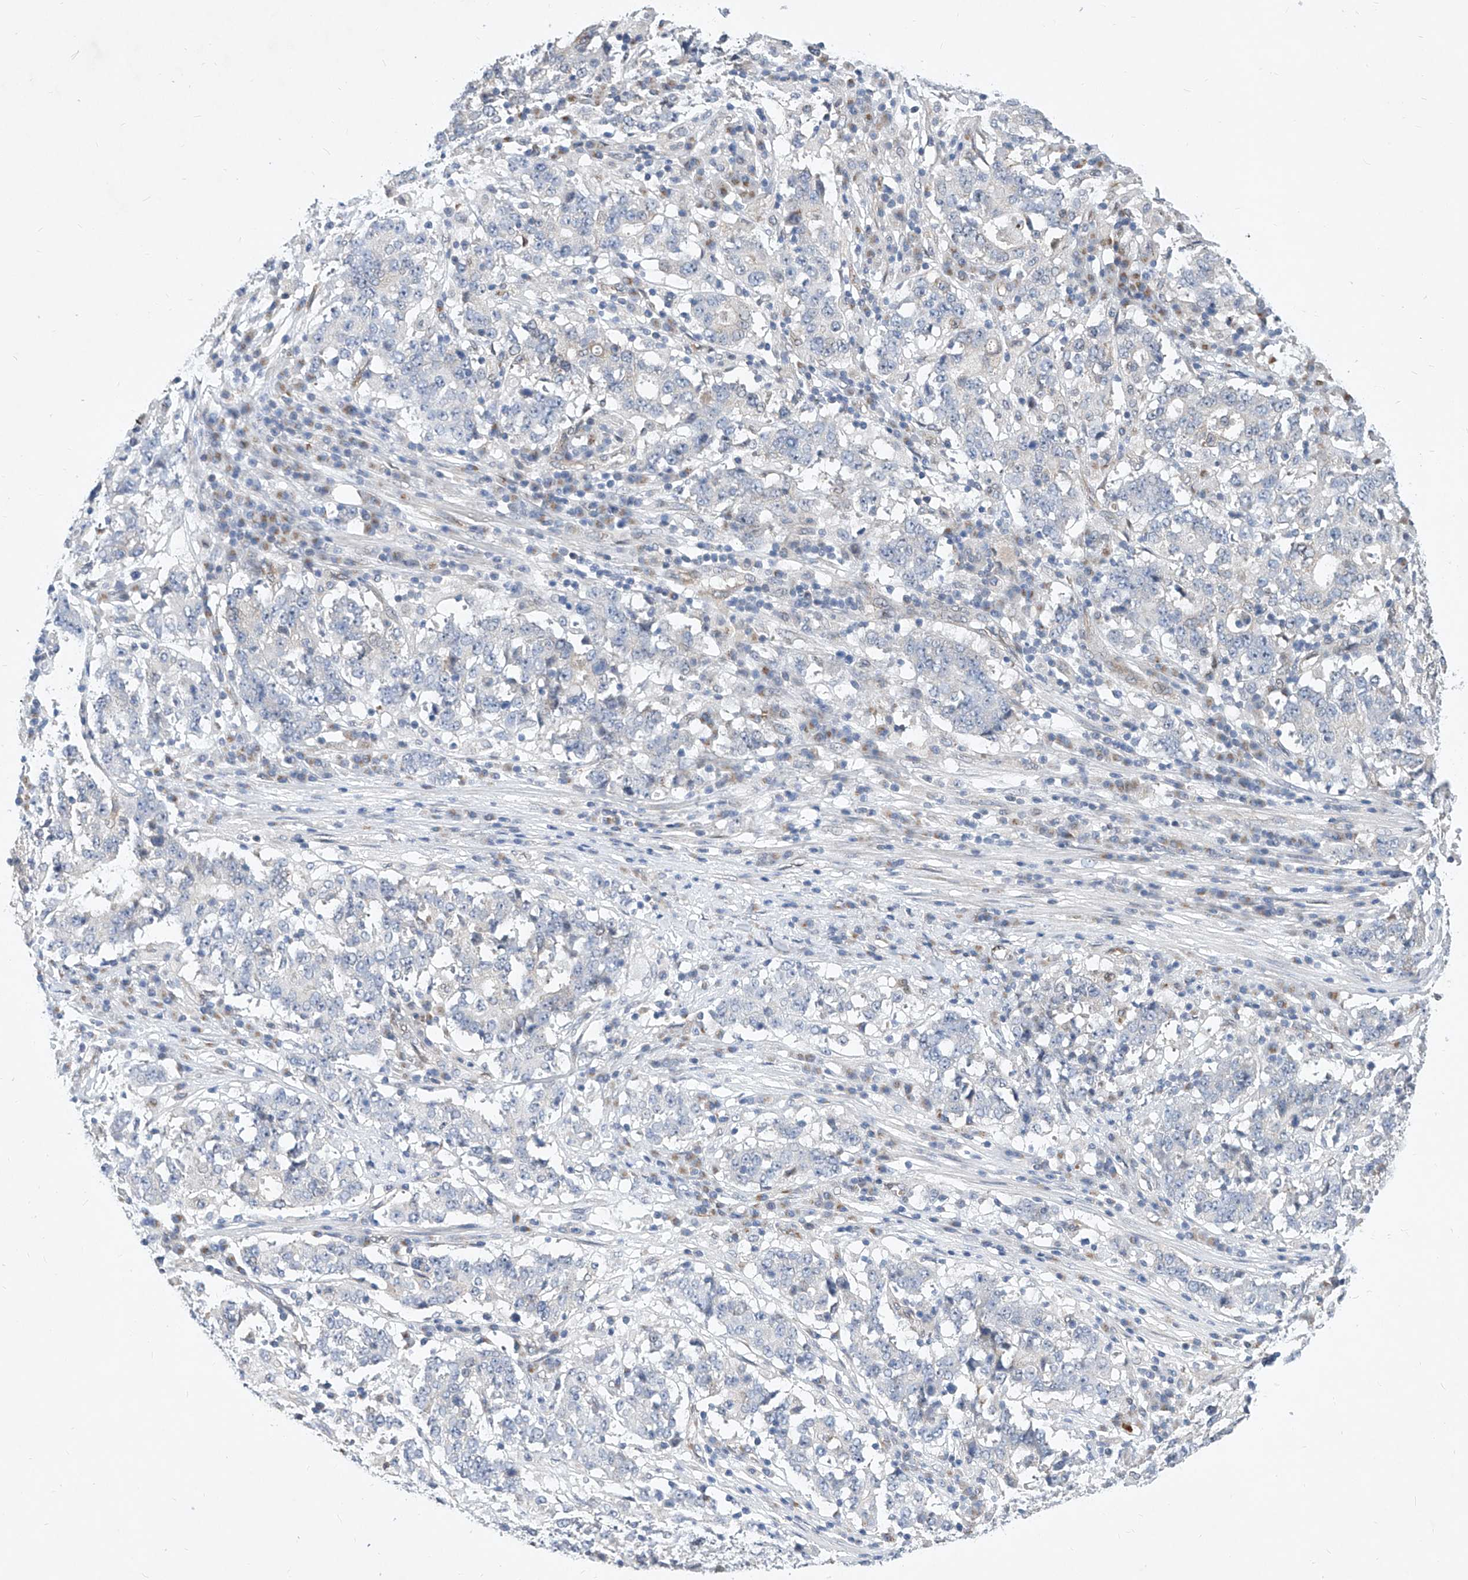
{"staining": {"intensity": "negative", "quantity": "none", "location": "none"}, "tissue": "stomach cancer", "cell_type": "Tumor cells", "image_type": "cancer", "snomed": [{"axis": "morphology", "description": "Adenocarcinoma, NOS"}, {"axis": "topography", "description": "Stomach"}], "caption": "An immunohistochemistry (IHC) histopathology image of stomach cancer (adenocarcinoma) is shown. There is no staining in tumor cells of stomach cancer (adenocarcinoma).", "gene": "MX2", "patient": {"sex": "male", "age": 59}}